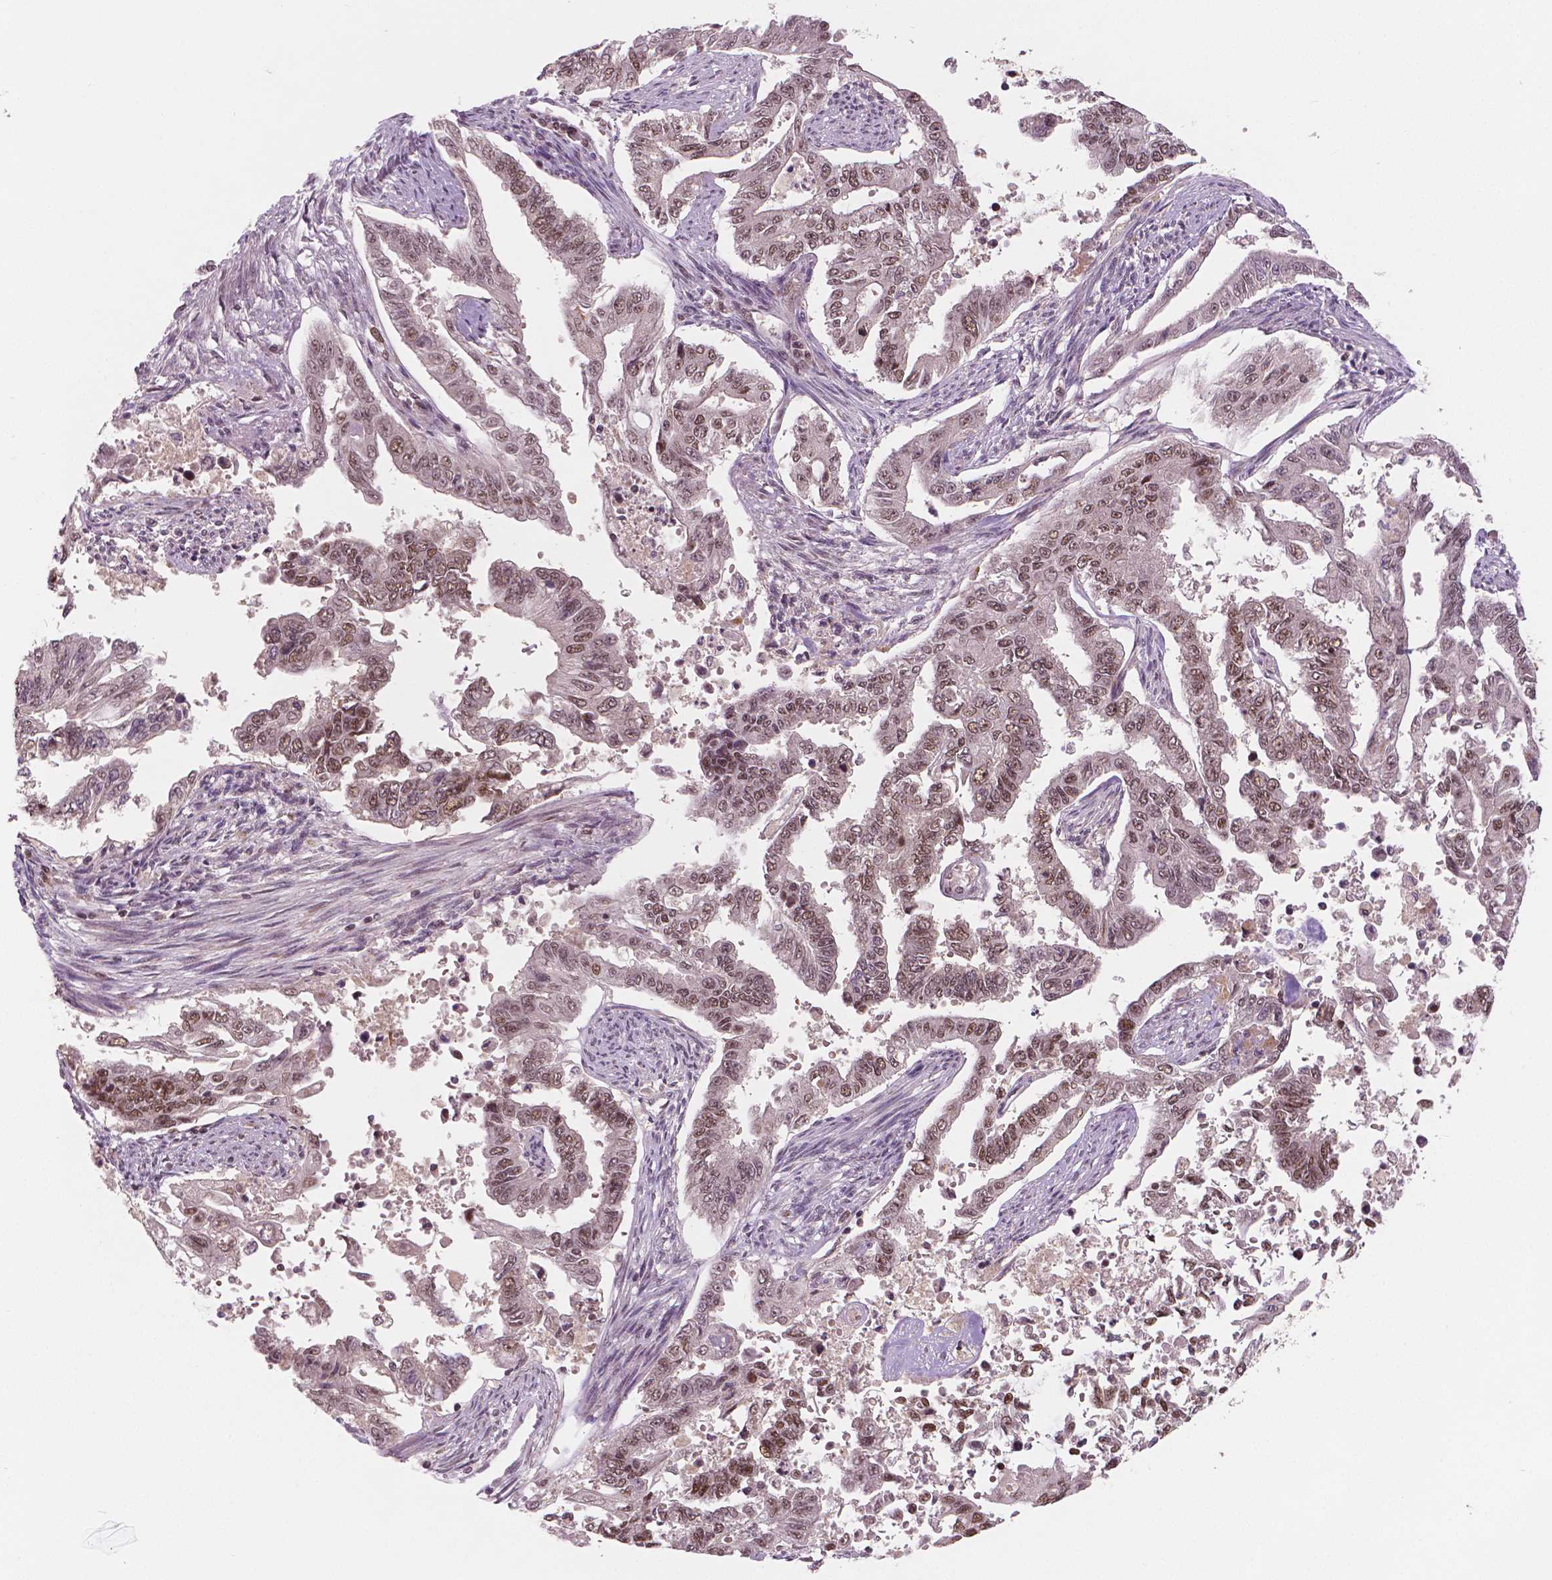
{"staining": {"intensity": "moderate", "quantity": ">75%", "location": "nuclear"}, "tissue": "endometrial cancer", "cell_type": "Tumor cells", "image_type": "cancer", "snomed": [{"axis": "morphology", "description": "Adenocarcinoma, NOS"}, {"axis": "topography", "description": "Uterus"}], "caption": "Endometrial cancer (adenocarcinoma) stained for a protein demonstrates moderate nuclear positivity in tumor cells.", "gene": "NSD2", "patient": {"sex": "female", "age": 59}}